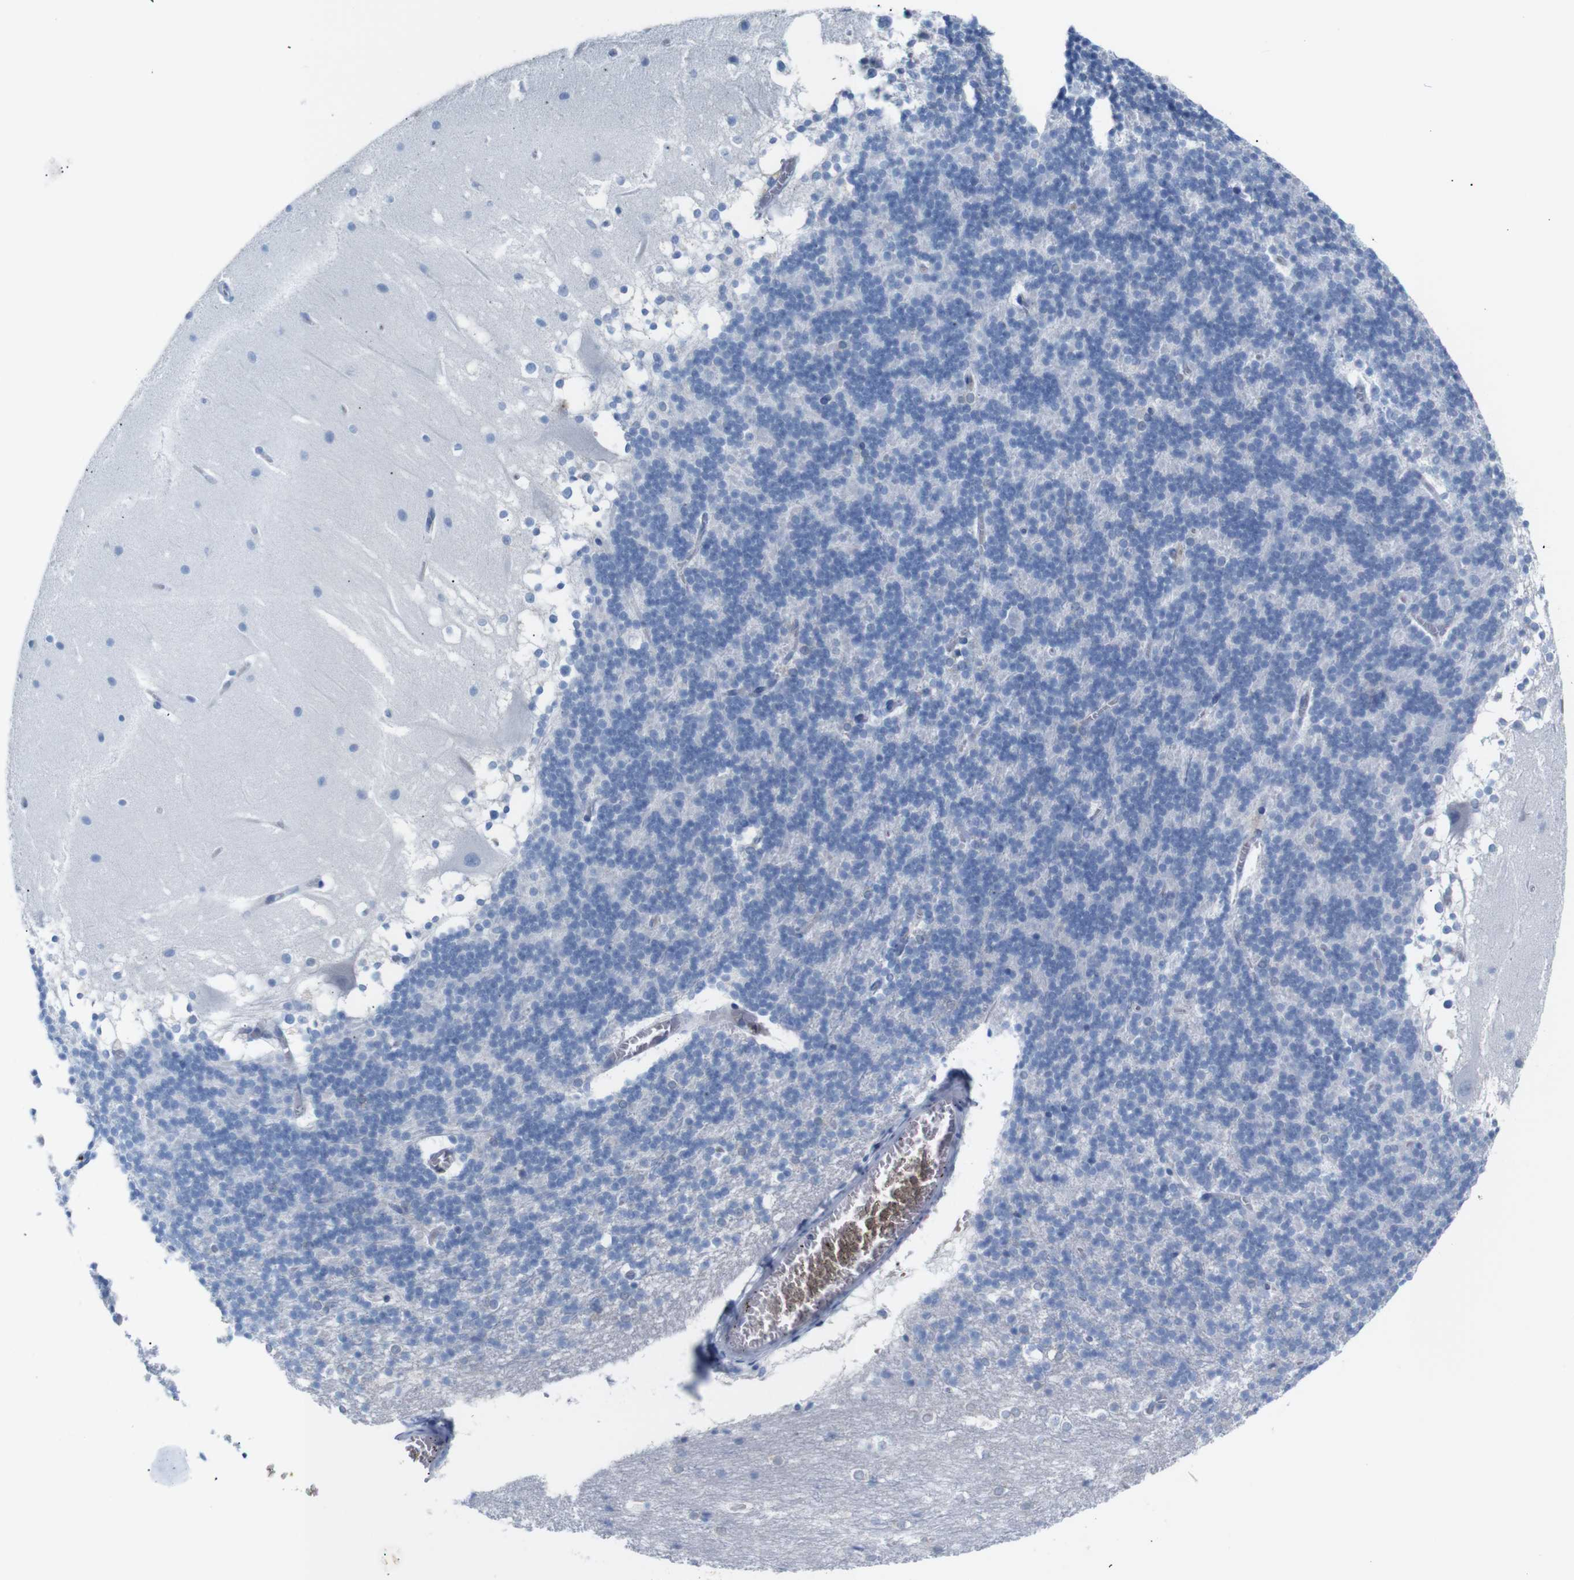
{"staining": {"intensity": "negative", "quantity": "none", "location": "none"}, "tissue": "cerebellum", "cell_type": "Cells in granular layer", "image_type": "normal", "snomed": [{"axis": "morphology", "description": "Normal tissue, NOS"}, {"axis": "topography", "description": "Cerebellum"}], "caption": "A histopathology image of human cerebellum is negative for staining in cells in granular layer. Nuclei are stained in blue.", "gene": "ERVMER34", "patient": {"sex": "female", "age": 19}}